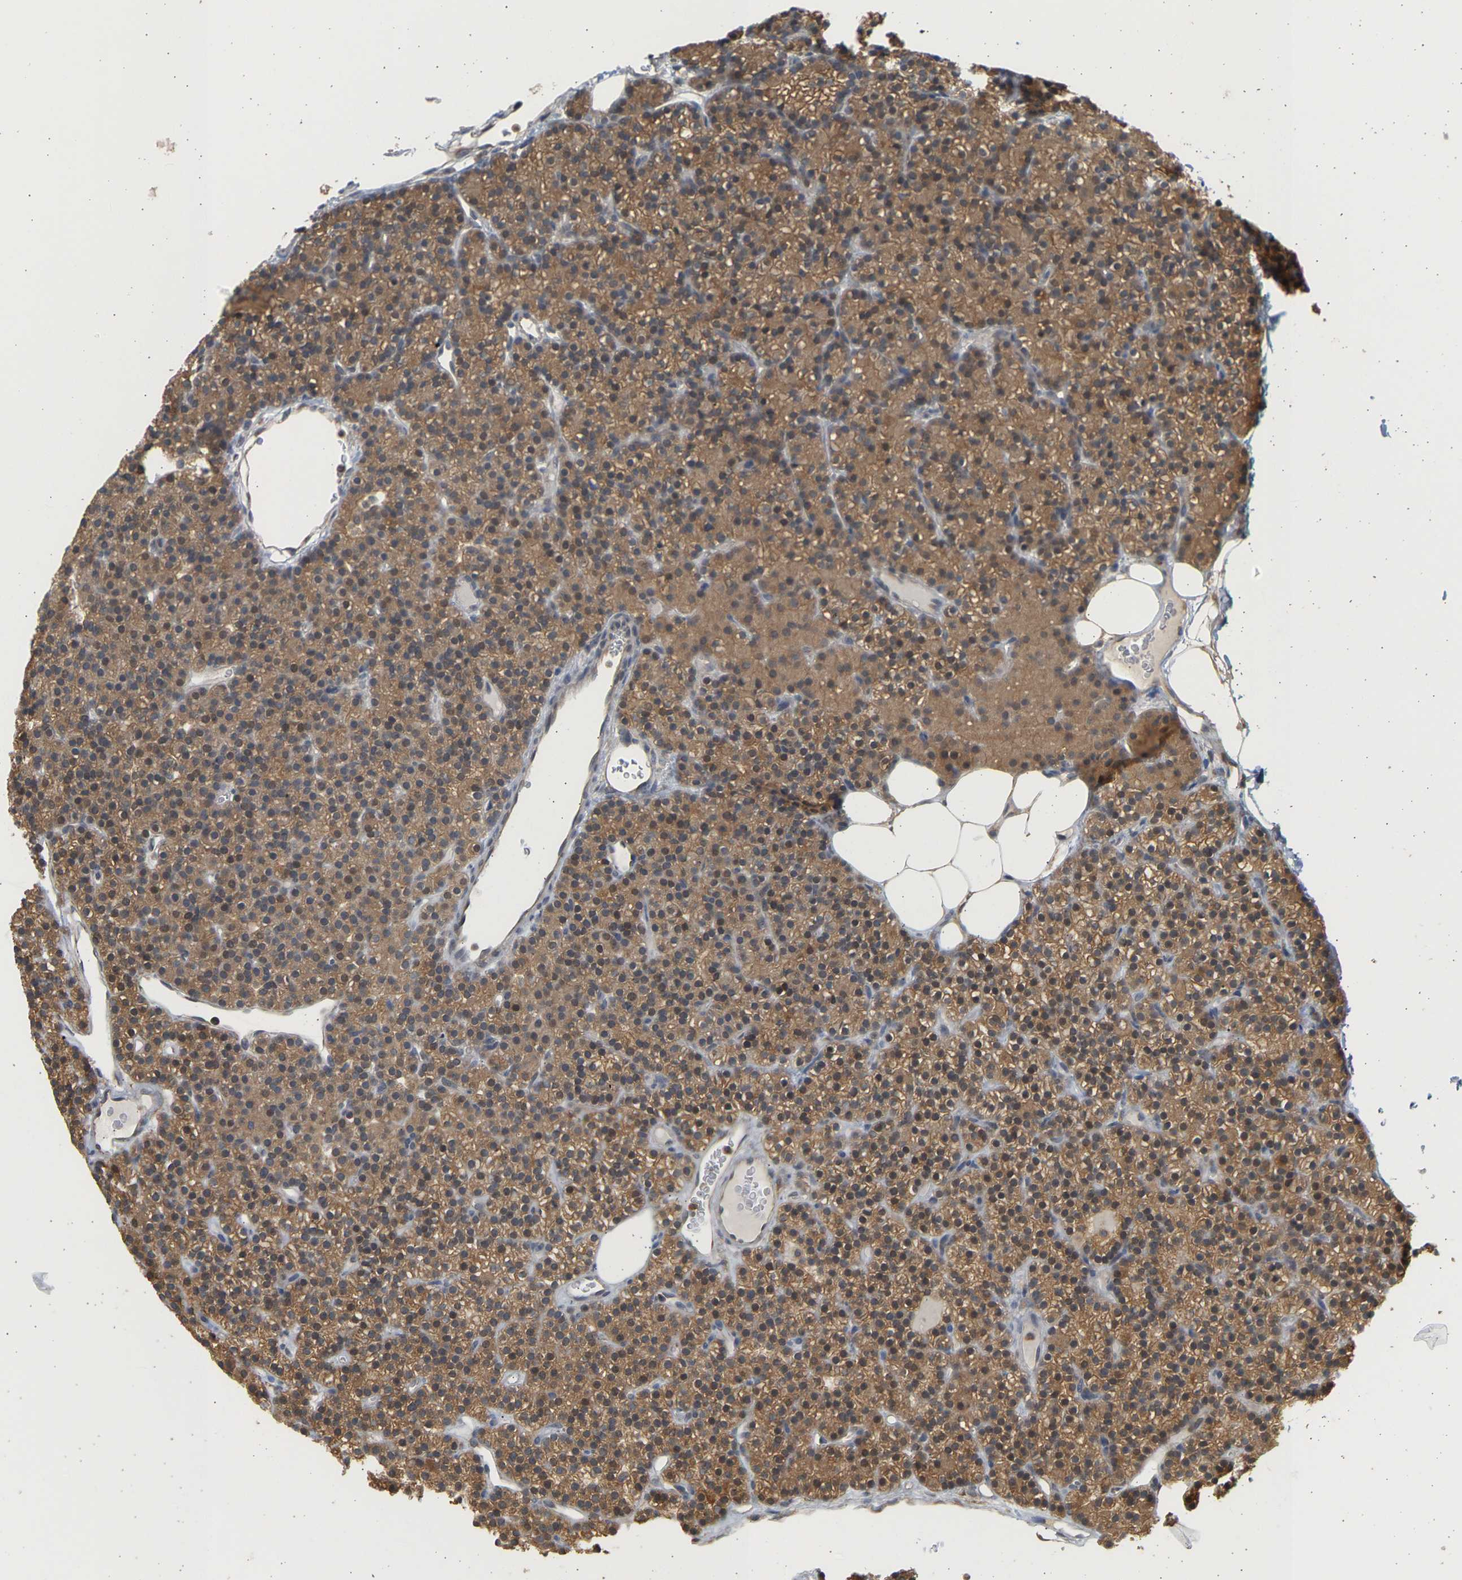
{"staining": {"intensity": "moderate", "quantity": ">75%", "location": "cytoplasmic/membranous"}, "tissue": "parathyroid gland", "cell_type": "Glandular cells", "image_type": "normal", "snomed": [{"axis": "morphology", "description": "Normal tissue, NOS"}, {"axis": "morphology", "description": "Hyperplasia, NOS"}, {"axis": "topography", "description": "Parathyroid gland"}], "caption": "Moderate cytoplasmic/membranous protein expression is identified in approximately >75% of glandular cells in parathyroid gland. (IHC, brightfield microscopy, high magnification).", "gene": "B4GALT6", "patient": {"sex": "male", "age": 44}}